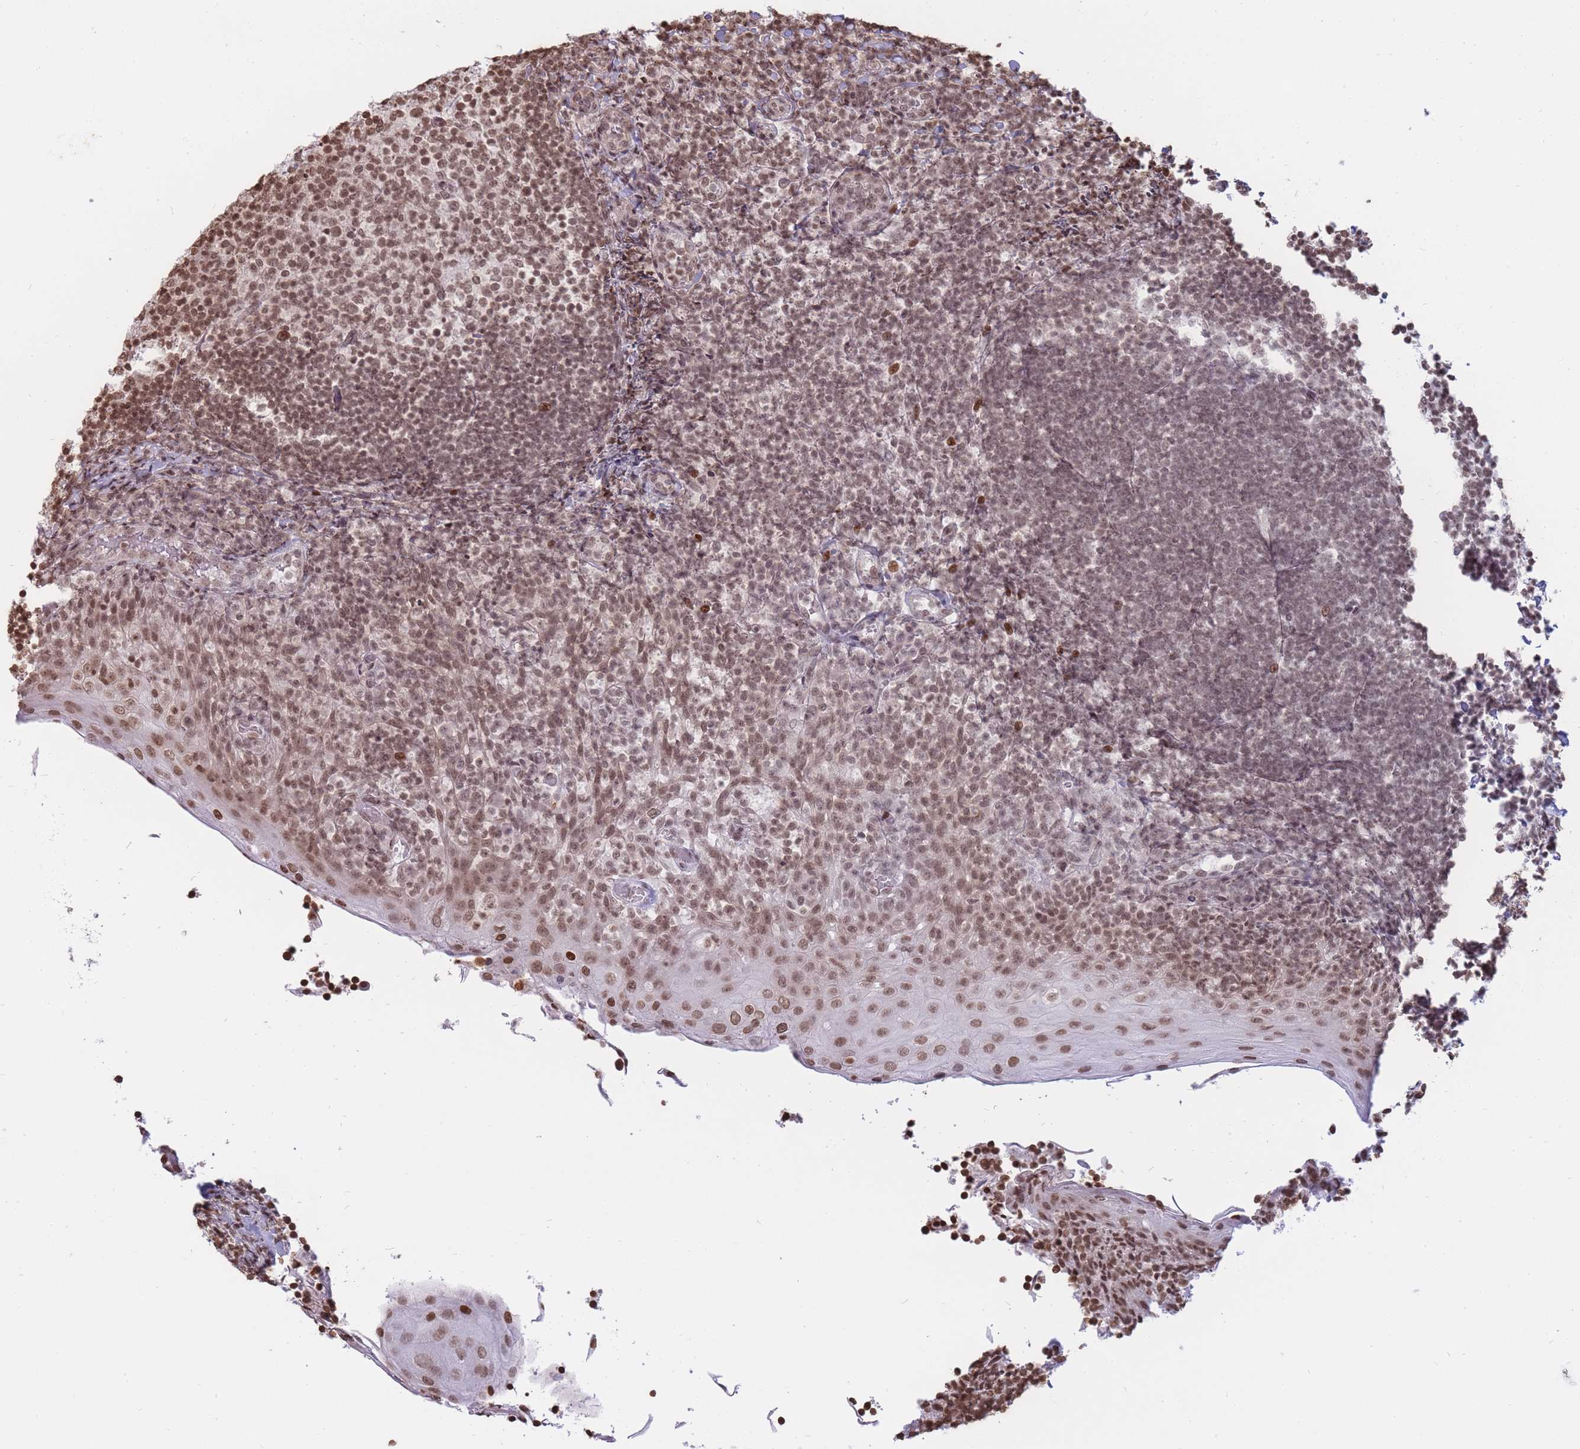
{"staining": {"intensity": "moderate", "quantity": ">75%", "location": "nuclear"}, "tissue": "tonsil", "cell_type": "Germinal center cells", "image_type": "normal", "snomed": [{"axis": "morphology", "description": "Normal tissue, NOS"}, {"axis": "topography", "description": "Tonsil"}], "caption": "IHC histopathology image of normal human tonsil stained for a protein (brown), which exhibits medium levels of moderate nuclear staining in about >75% of germinal center cells.", "gene": "SHISAL1", "patient": {"sex": "female", "age": 10}}